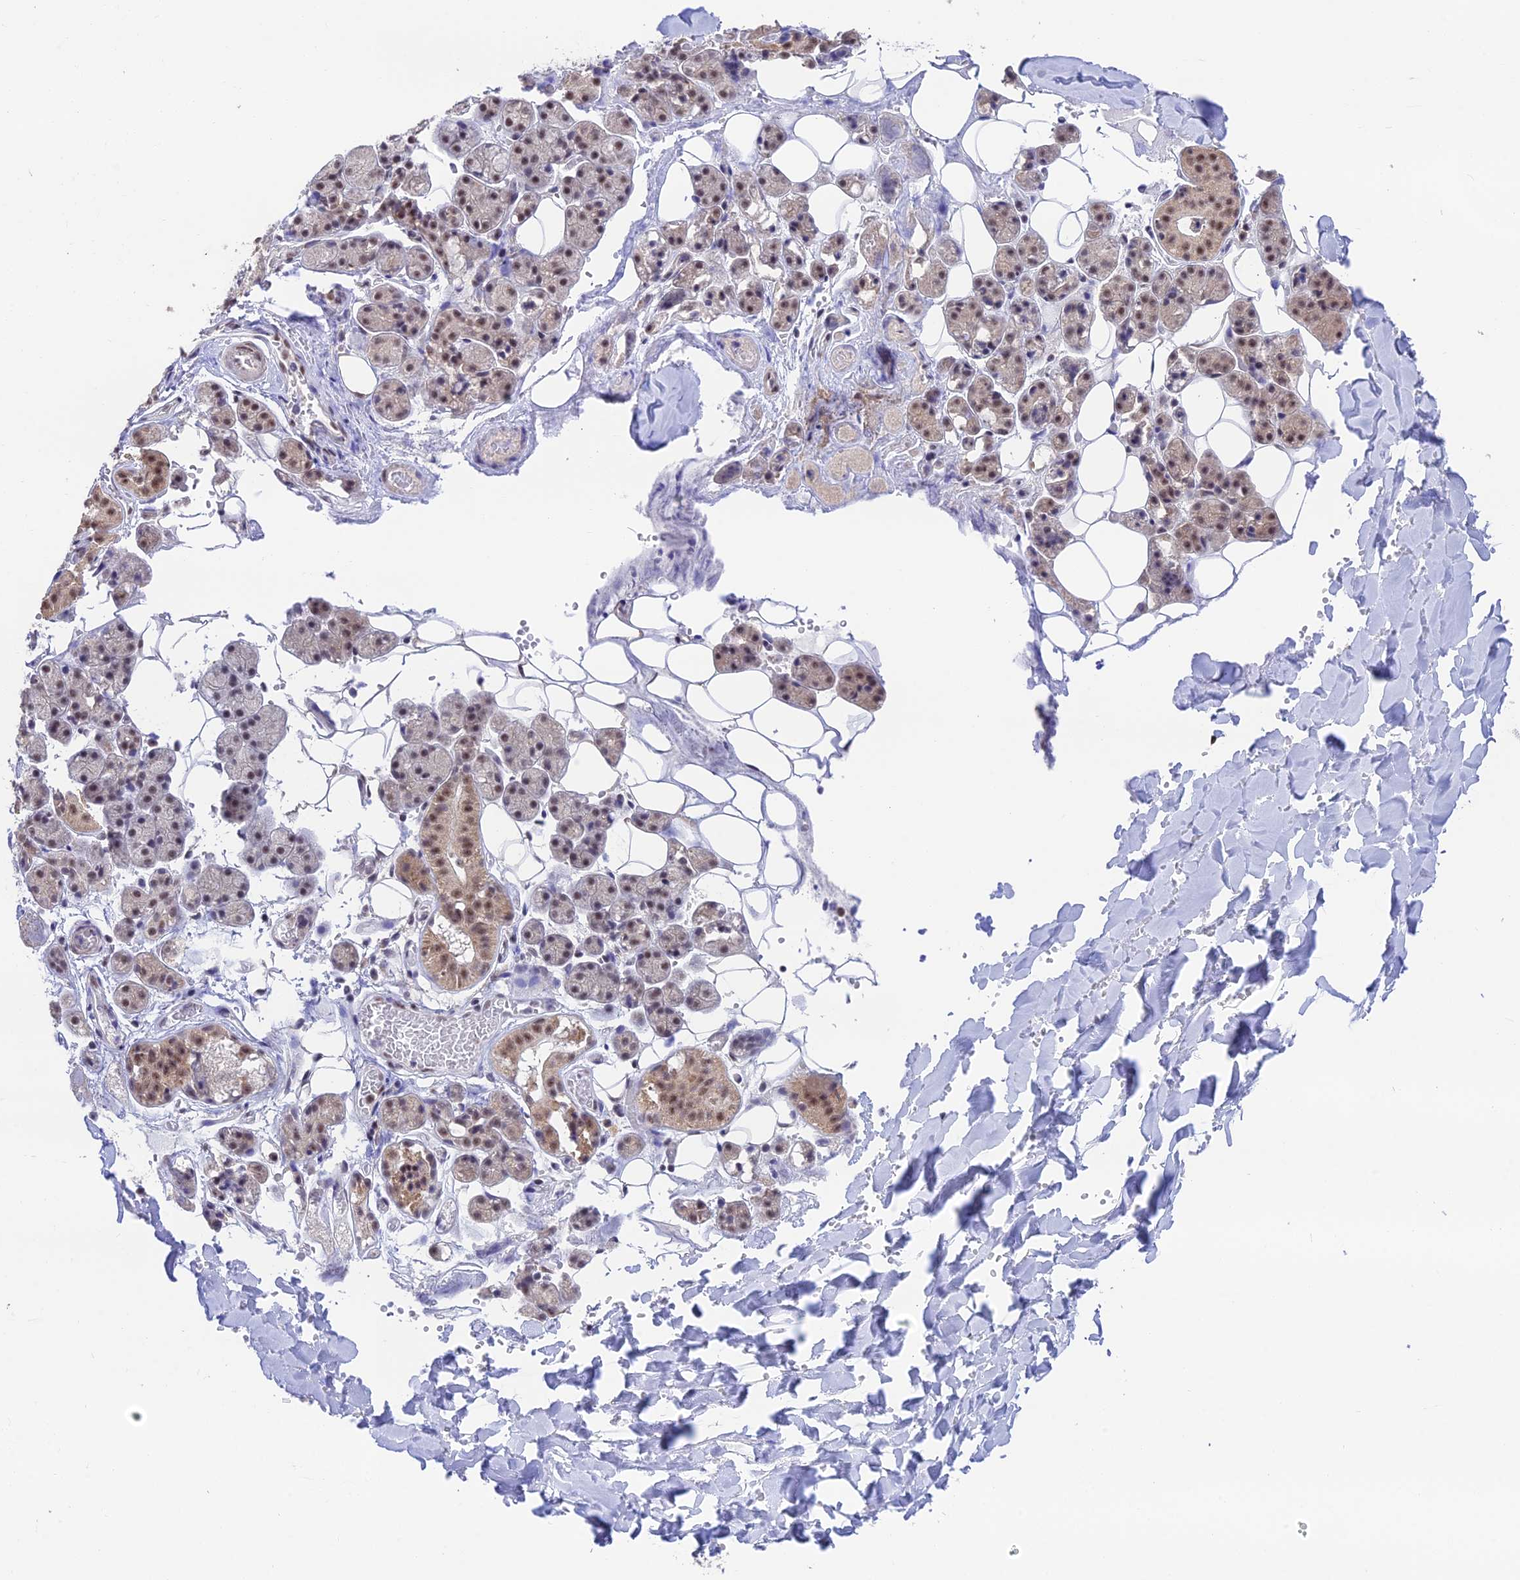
{"staining": {"intensity": "moderate", "quantity": "25%-75%", "location": "nuclear"}, "tissue": "salivary gland", "cell_type": "Glandular cells", "image_type": "normal", "snomed": [{"axis": "morphology", "description": "Normal tissue, NOS"}, {"axis": "topography", "description": "Salivary gland"}], "caption": "Protein positivity by immunohistochemistry displays moderate nuclear positivity in about 25%-75% of glandular cells in benign salivary gland.", "gene": "THOC7", "patient": {"sex": "female", "age": 33}}